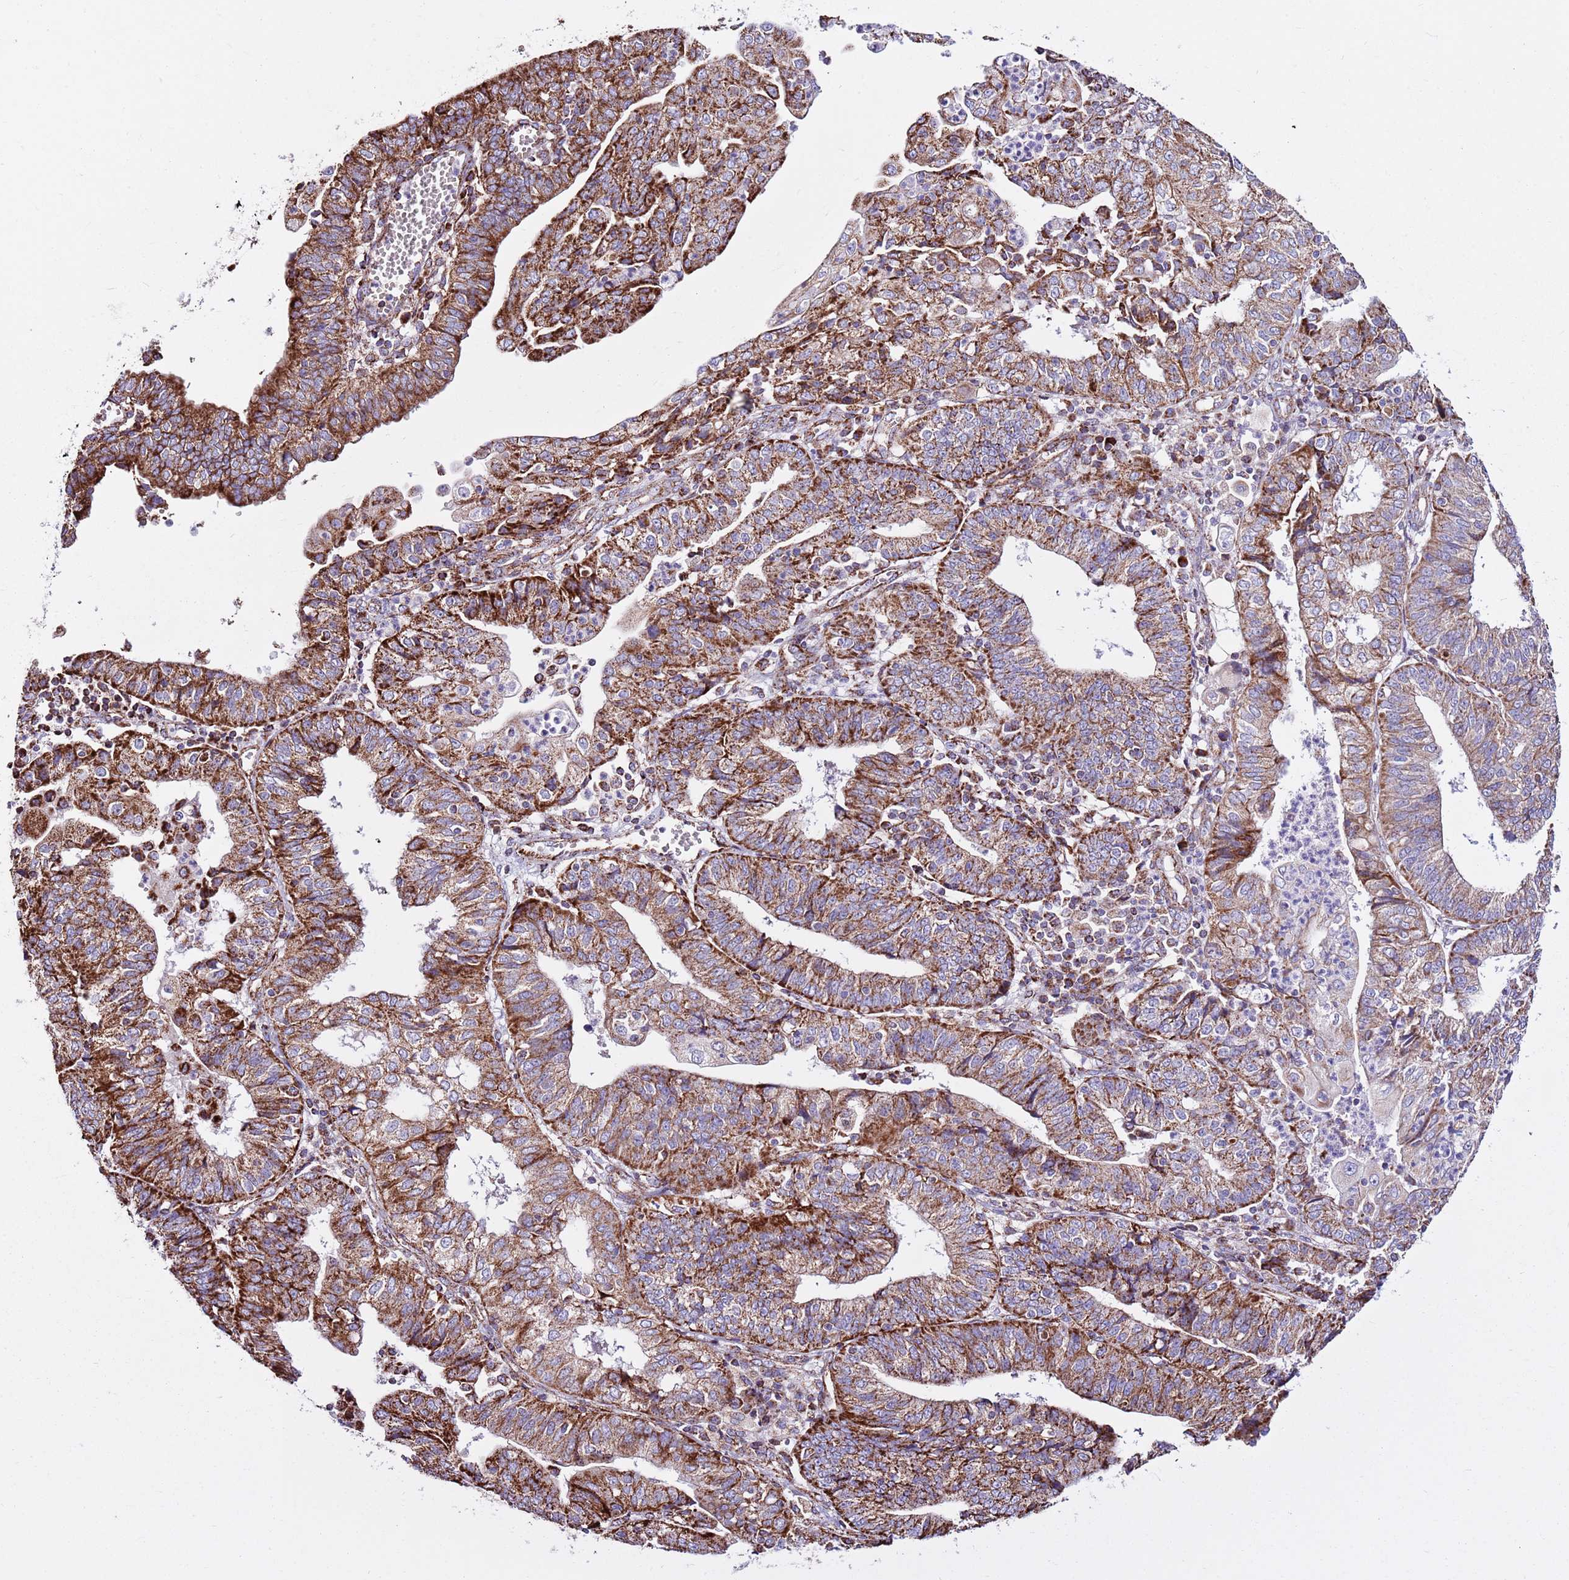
{"staining": {"intensity": "strong", "quantity": ">75%", "location": "cytoplasmic/membranous"}, "tissue": "endometrial cancer", "cell_type": "Tumor cells", "image_type": "cancer", "snomed": [{"axis": "morphology", "description": "Adenocarcinoma, NOS"}, {"axis": "topography", "description": "Endometrium"}], "caption": "The immunohistochemical stain highlights strong cytoplasmic/membranous positivity in tumor cells of adenocarcinoma (endometrial) tissue. (IHC, brightfield microscopy, high magnification).", "gene": "HECTD4", "patient": {"sex": "female", "age": 56}}